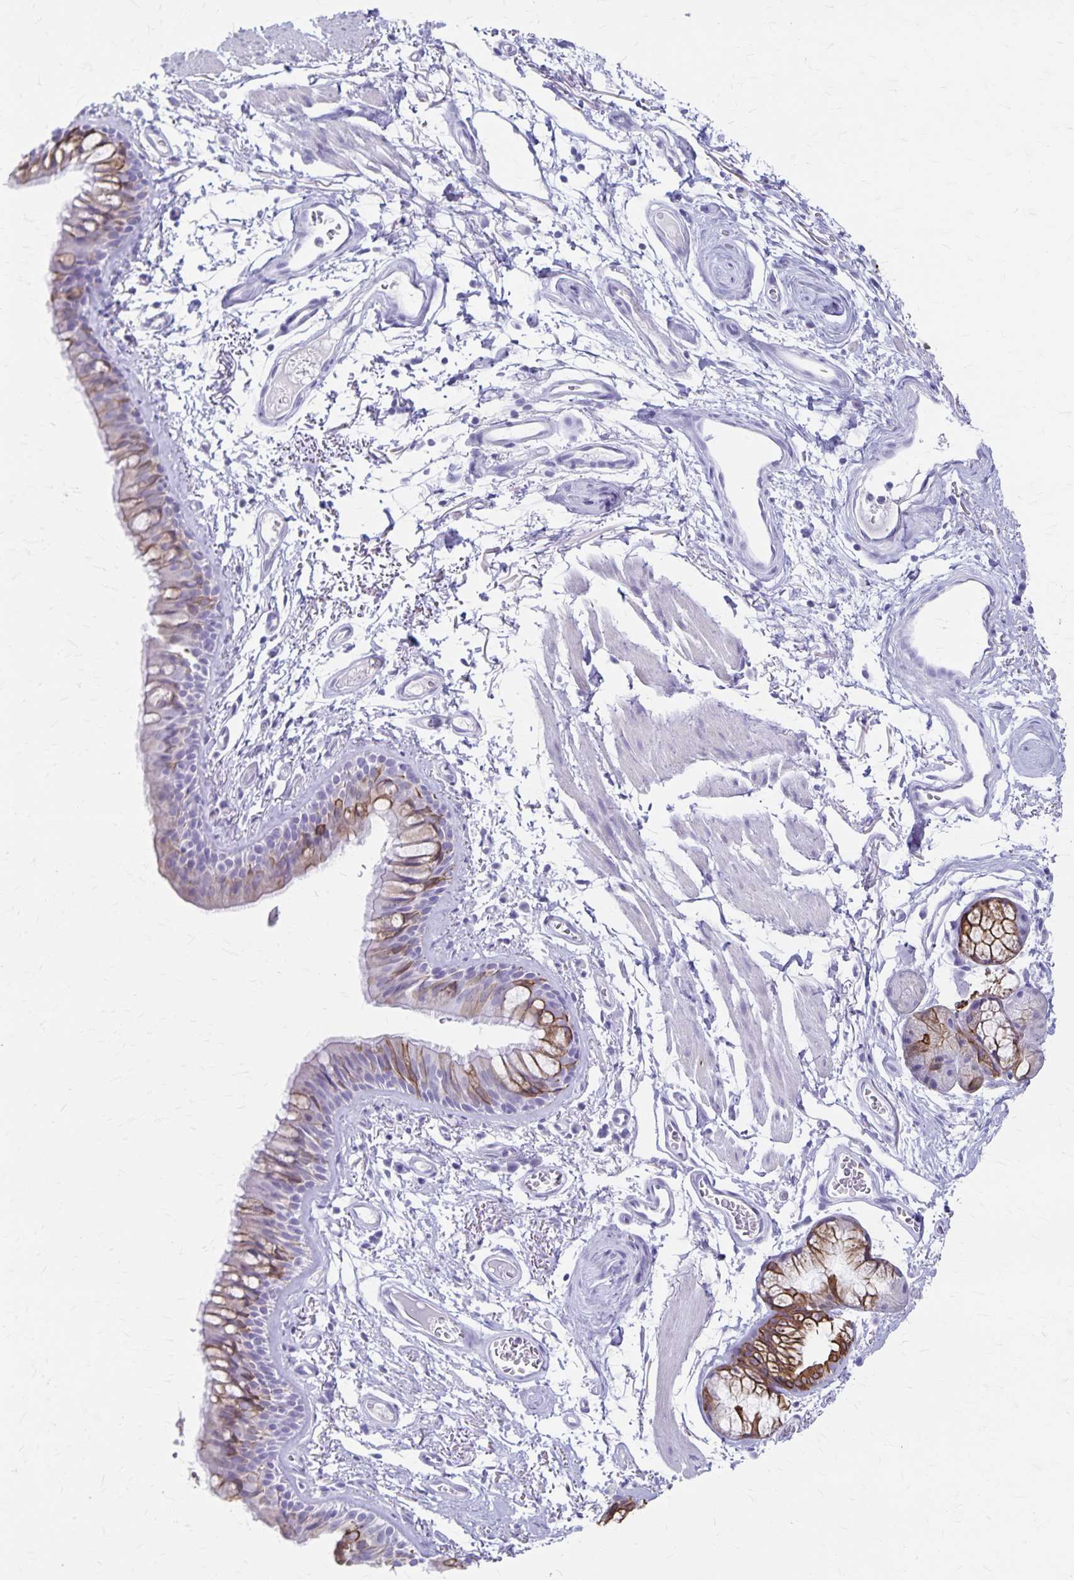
{"staining": {"intensity": "moderate", "quantity": "25%-75%", "location": "cytoplasmic/membranous"}, "tissue": "bronchus", "cell_type": "Respiratory epithelial cells", "image_type": "normal", "snomed": [{"axis": "morphology", "description": "Normal tissue, NOS"}, {"axis": "topography", "description": "Cartilage tissue"}, {"axis": "topography", "description": "Bronchus"}], "caption": "Human bronchus stained for a protein (brown) exhibits moderate cytoplasmic/membranous positive staining in approximately 25%-75% of respiratory epithelial cells.", "gene": "GPBAR1", "patient": {"sex": "female", "age": 79}}